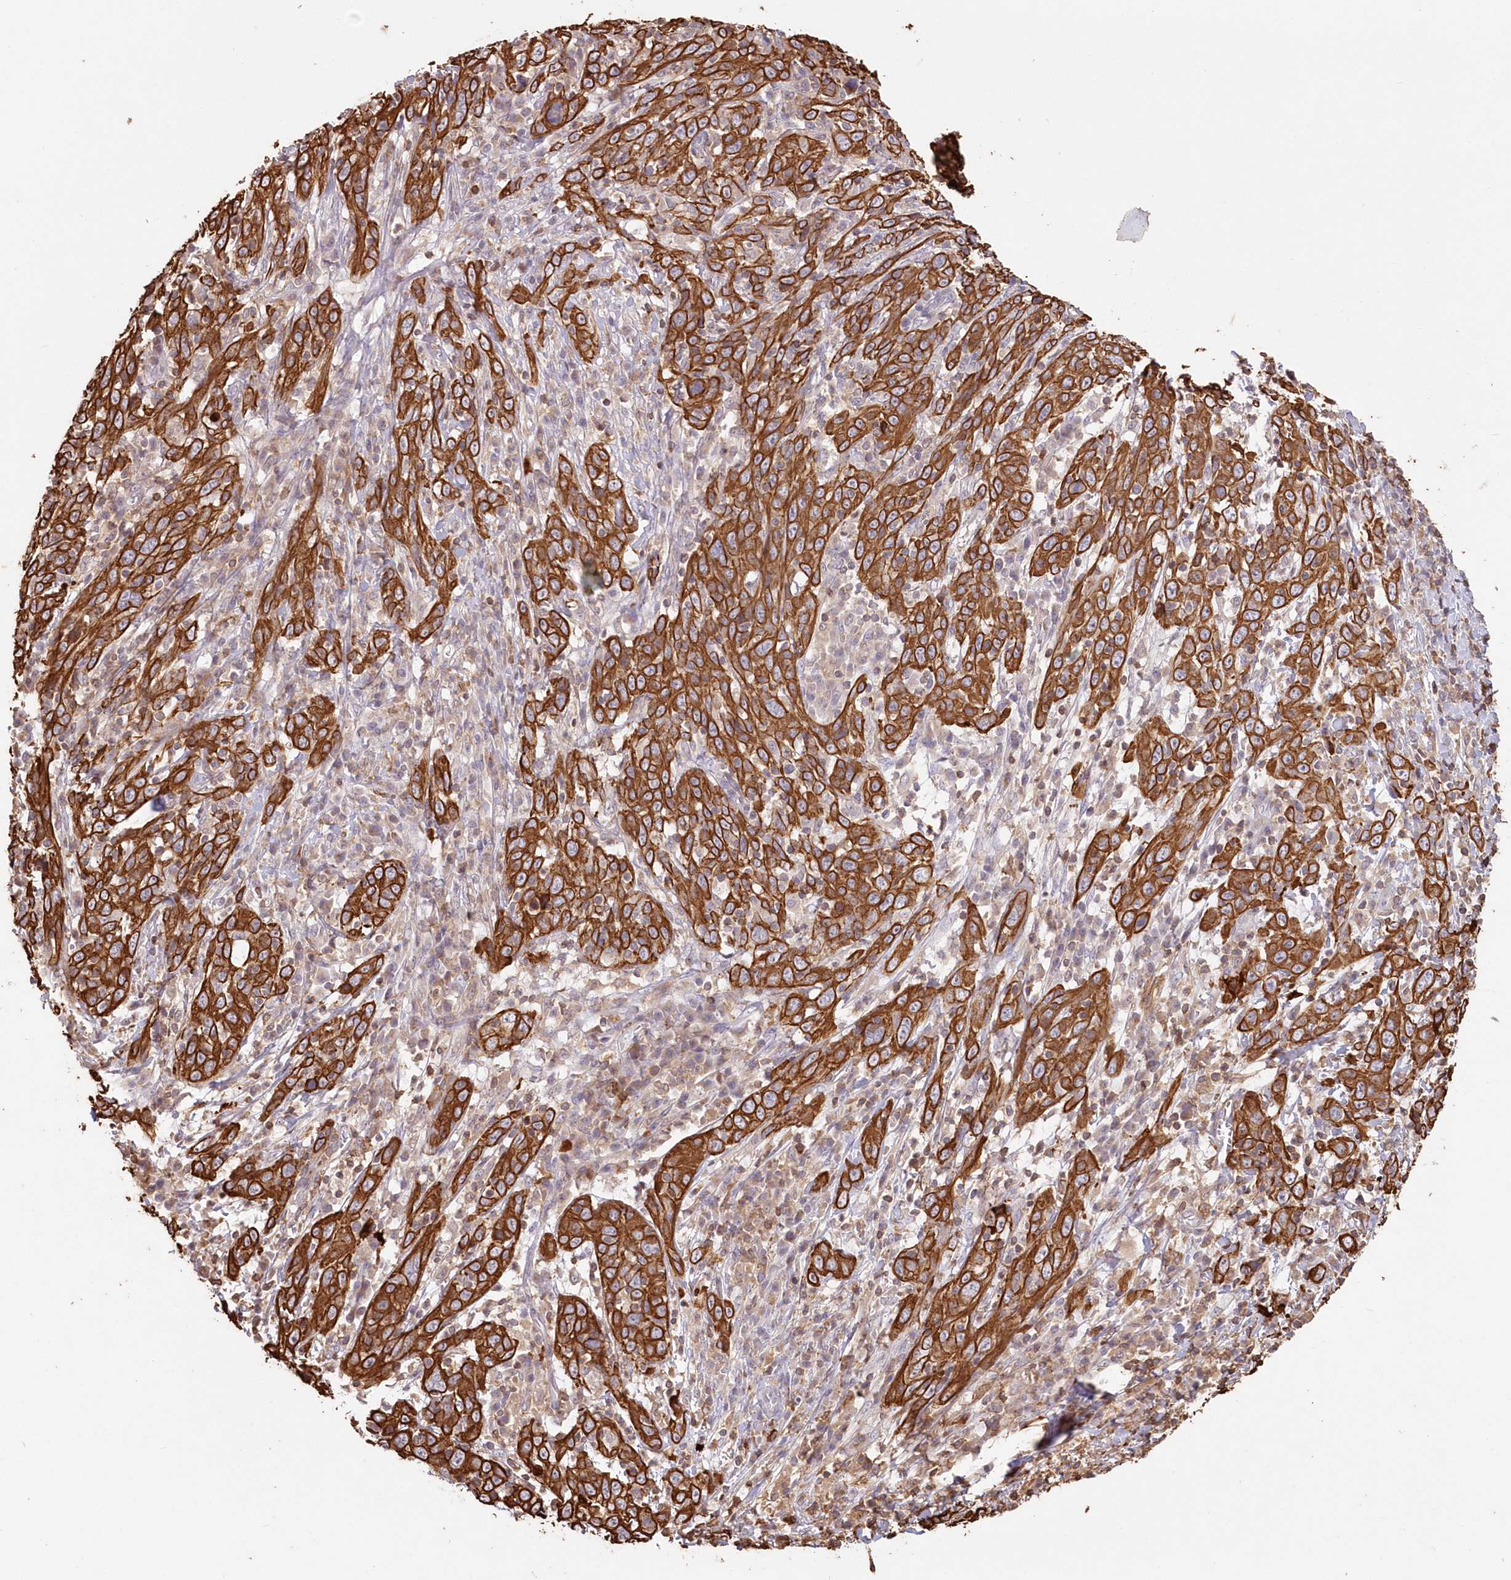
{"staining": {"intensity": "strong", "quantity": ">75%", "location": "cytoplasmic/membranous"}, "tissue": "cervical cancer", "cell_type": "Tumor cells", "image_type": "cancer", "snomed": [{"axis": "morphology", "description": "Squamous cell carcinoma, NOS"}, {"axis": "topography", "description": "Cervix"}], "caption": "Strong cytoplasmic/membranous expression for a protein is appreciated in approximately >75% of tumor cells of squamous cell carcinoma (cervical) using immunohistochemistry (IHC).", "gene": "SNED1", "patient": {"sex": "female", "age": 46}}